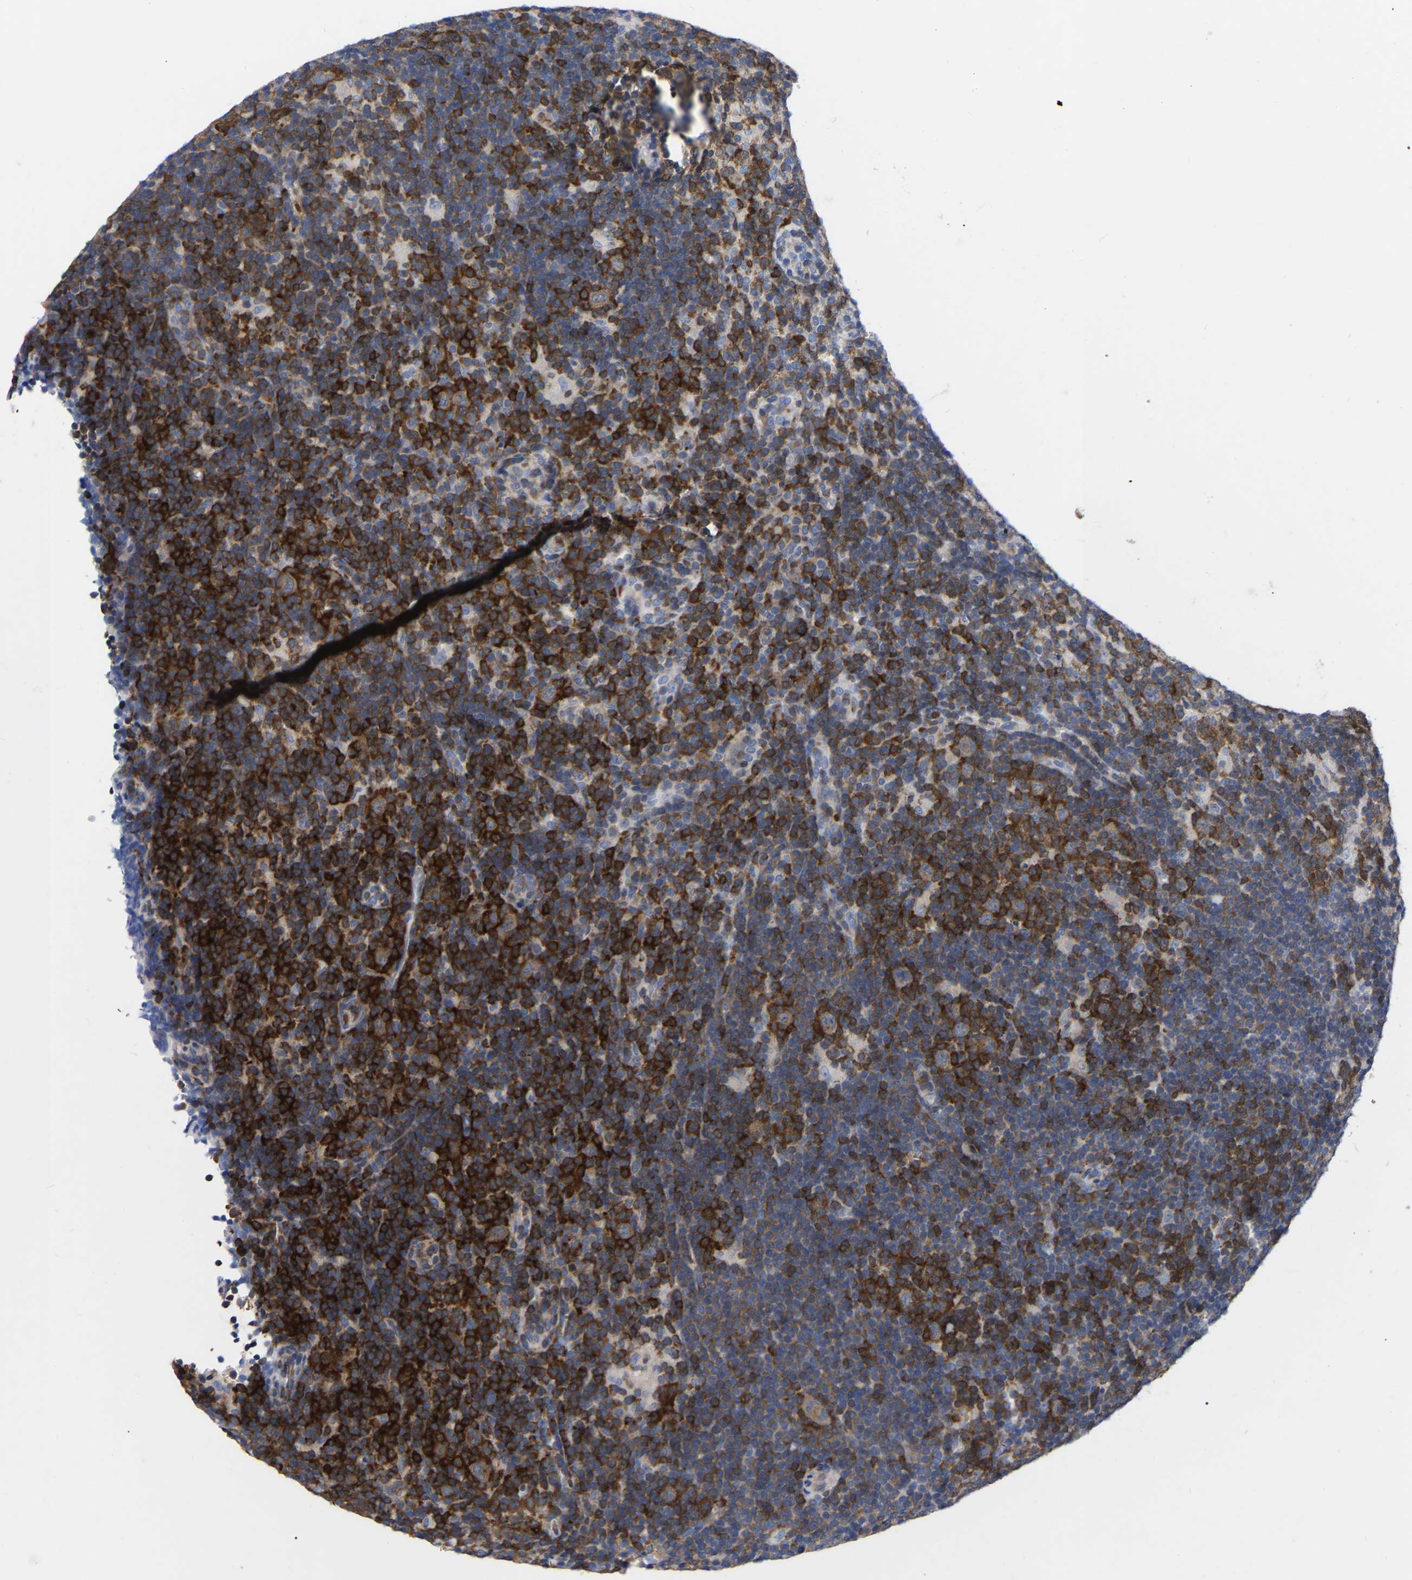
{"staining": {"intensity": "moderate", "quantity": "25%-75%", "location": "cytoplasmic/membranous"}, "tissue": "lymphoma", "cell_type": "Tumor cells", "image_type": "cancer", "snomed": [{"axis": "morphology", "description": "Hodgkin's disease, NOS"}, {"axis": "topography", "description": "Lymph node"}], "caption": "An image showing moderate cytoplasmic/membranous staining in about 25%-75% of tumor cells in lymphoma, as visualized by brown immunohistochemical staining.", "gene": "PTPN7", "patient": {"sex": "female", "age": 57}}